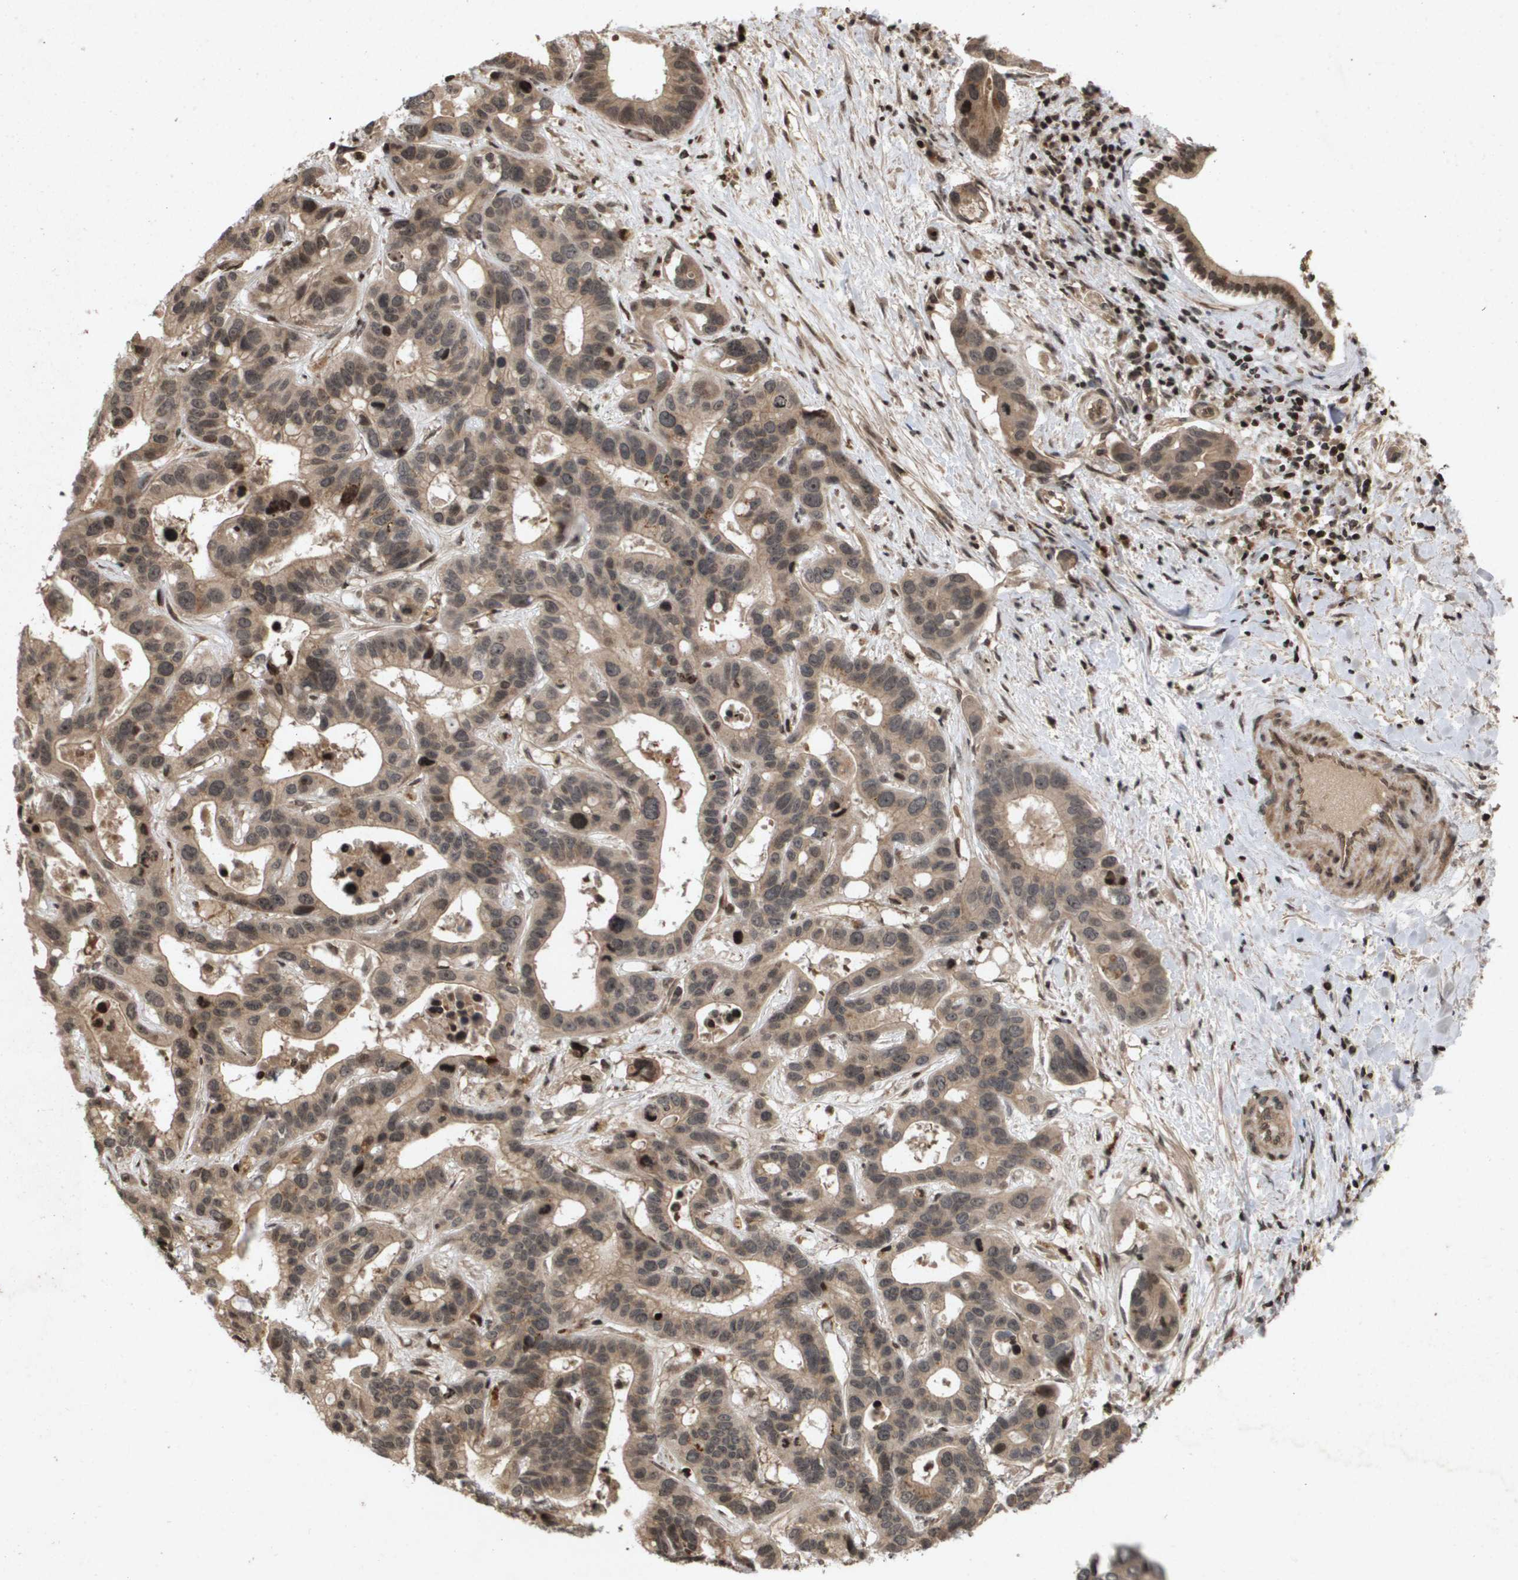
{"staining": {"intensity": "moderate", "quantity": ">75%", "location": "cytoplasmic/membranous"}, "tissue": "liver cancer", "cell_type": "Tumor cells", "image_type": "cancer", "snomed": [{"axis": "morphology", "description": "Cholangiocarcinoma"}, {"axis": "topography", "description": "Liver"}], "caption": "Immunohistochemistry (IHC) (DAB) staining of liver cancer reveals moderate cytoplasmic/membranous protein staining in approximately >75% of tumor cells. (Stains: DAB (3,3'-diaminobenzidine) in brown, nuclei in blue, Microscopy: brightfield microscopy at high magnification).", "gene": "HSPA6", "patient": {"sex": "female", "age": 65}}